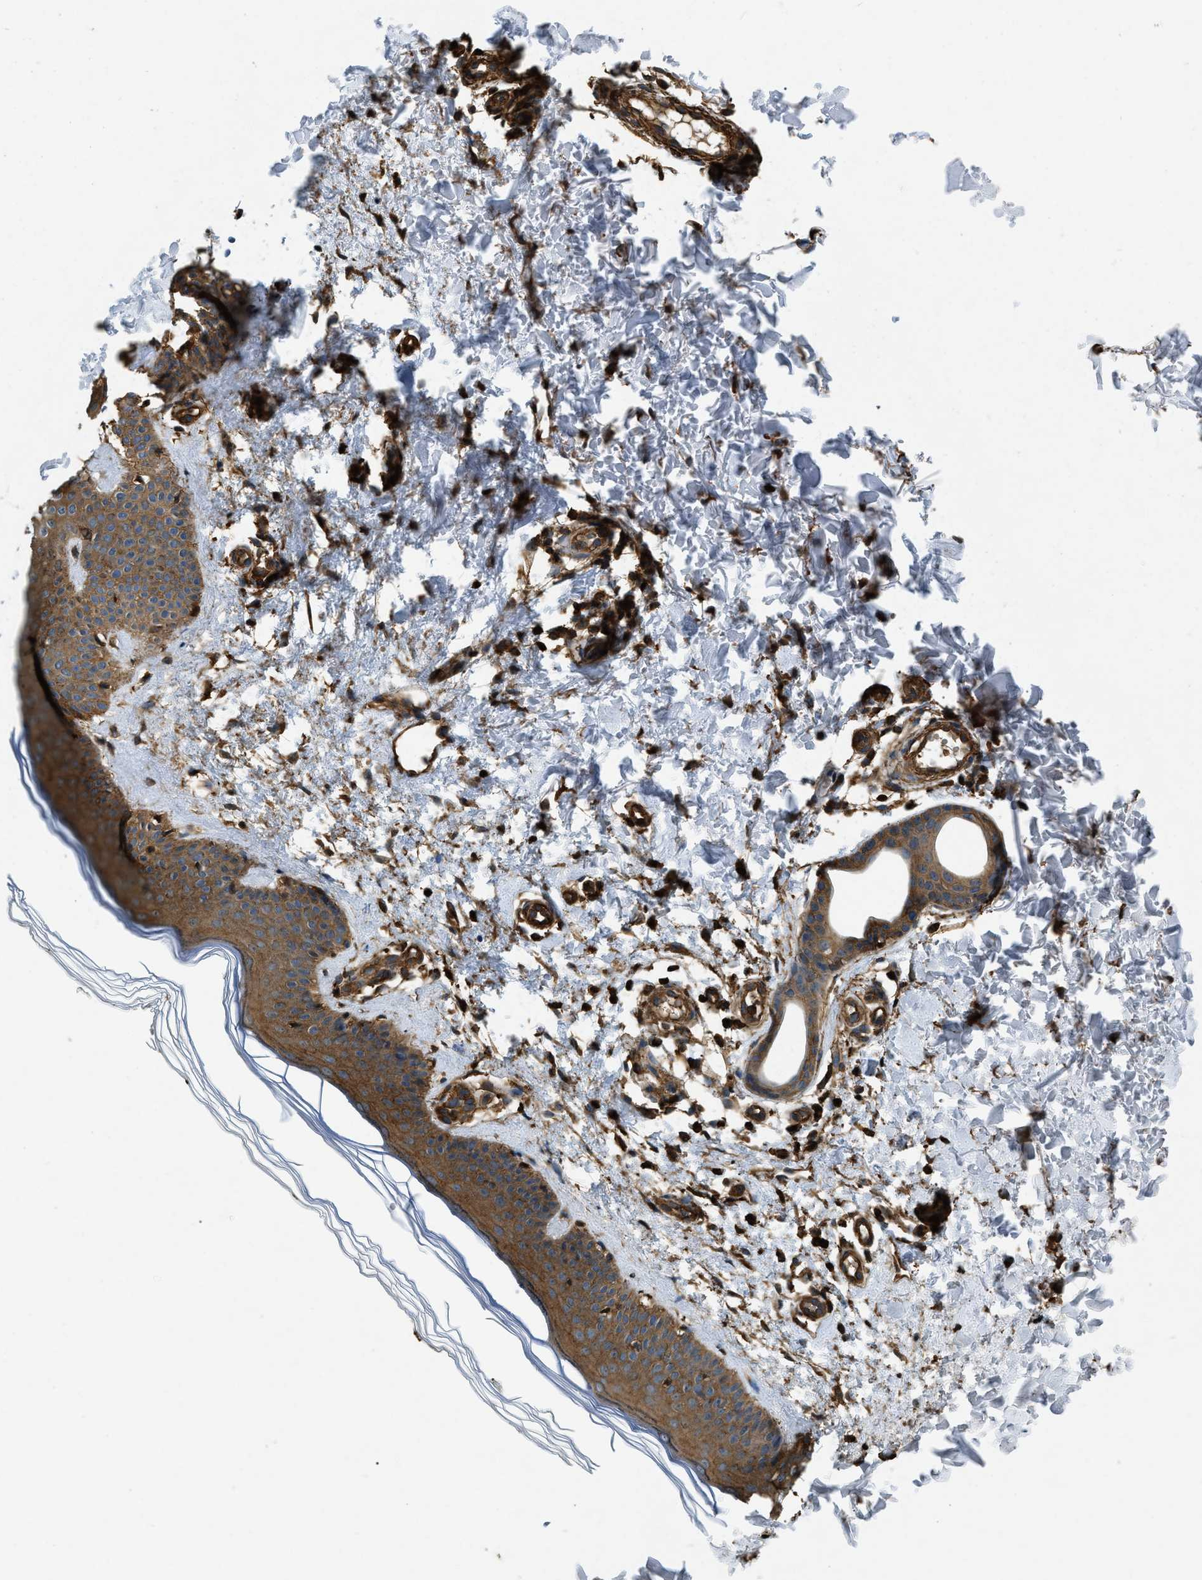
{"staining": {"intensity": "strong", "quantity": ">75%", "location": "cytoplasmic/membranous"}, "tissue": "skin", "cell_type": "Fibroblasts", "image_type": "normal", "snomed": [{"axis": "morphology", "description": "Normal tissue, NOS"}, {"axis": "morphology", "description": "Malignant melanoma, NOS"}, {"axis": "topography", "description": "Skin"}], "caption": "Immunohistochemical staining of benign skin demonstrates strong cytoplasmic/membranous protein positivity in about >75% of fibroblasts. Ihc stains the protein of interest in brown and the nuclei are stained blue.", "gene": "YARS1", "patient": {"sex": "male", "age": 83}}